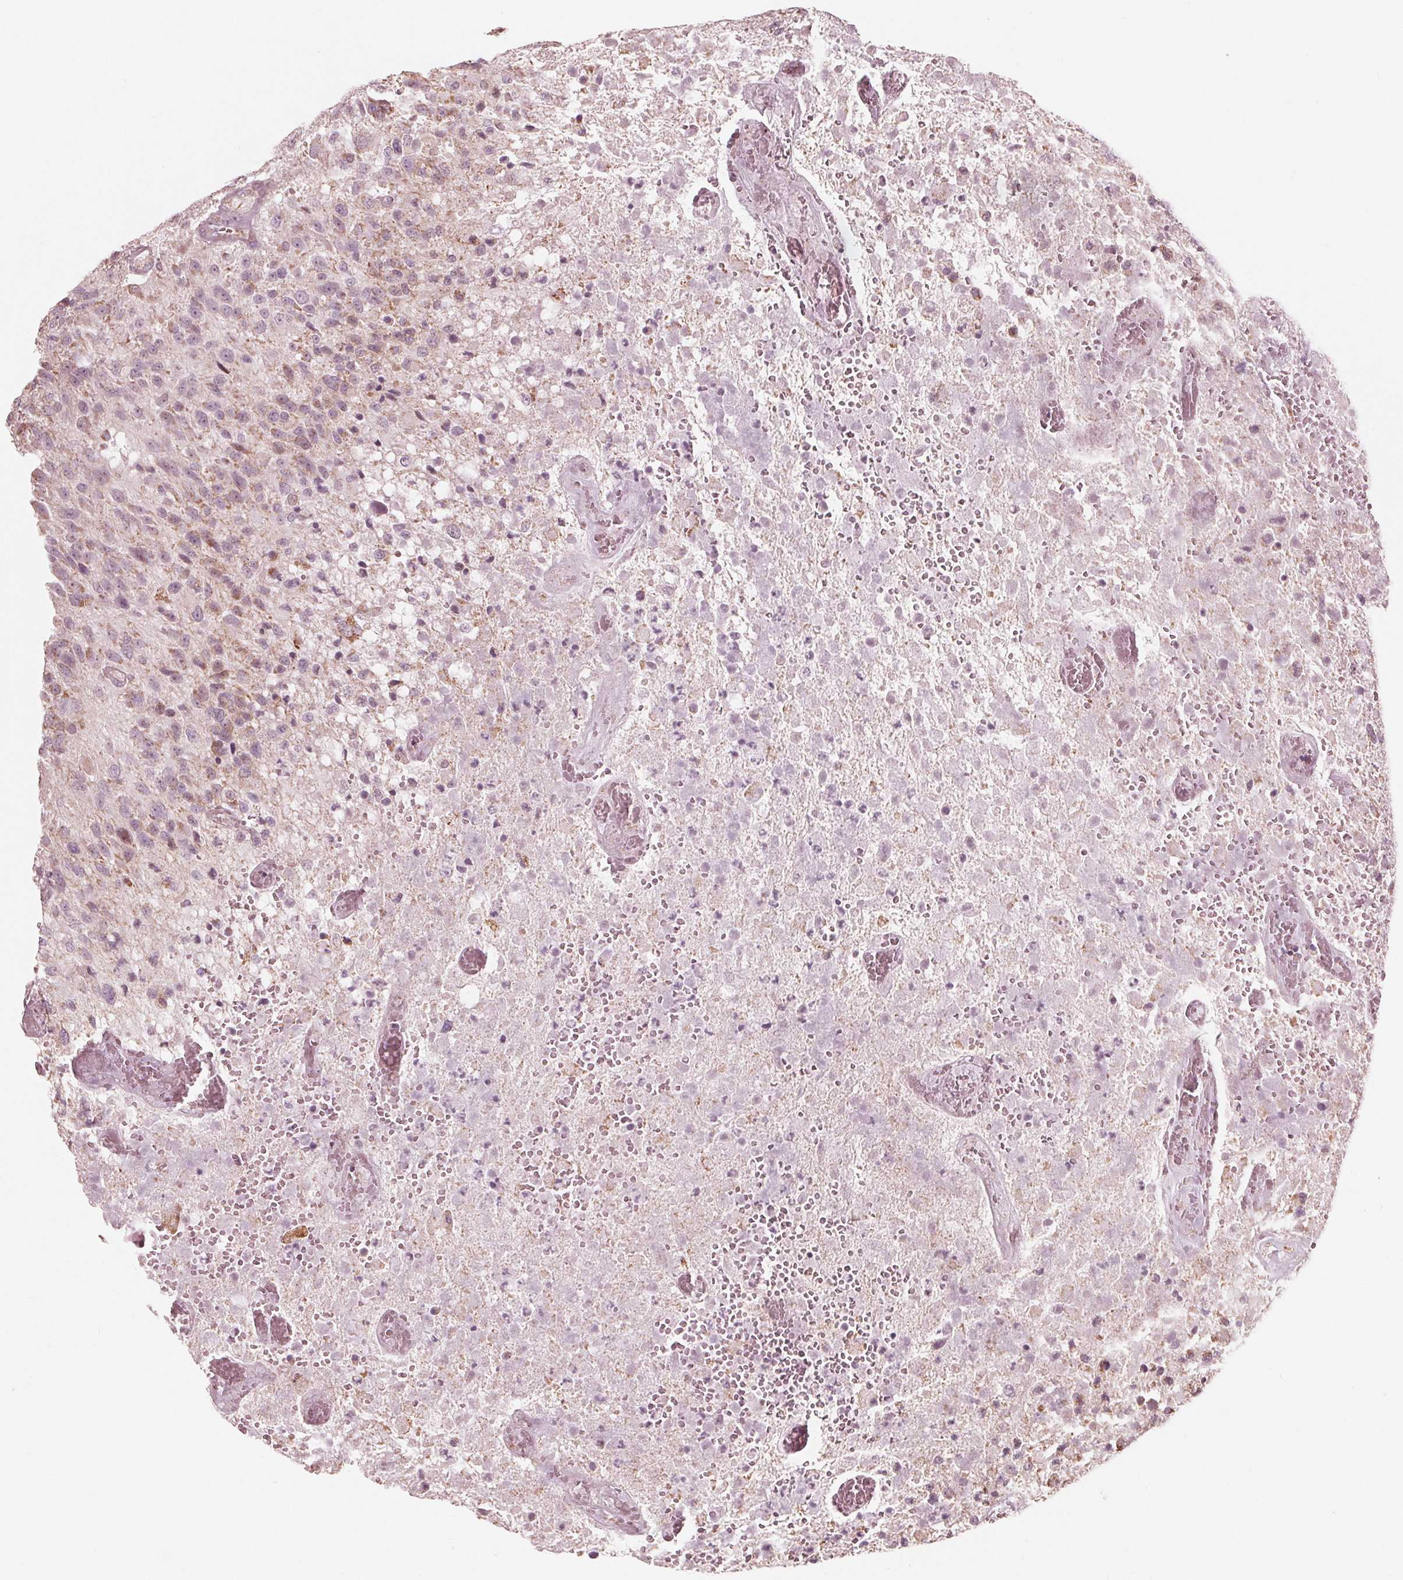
{"staining": {"intensity": "weak", "quantity": "<25%", "location": "cytoplasmic/membranous"}, "tissue": "glioma", "cell_type": "Tumor cells", "image_type": "cancer", "snomed": [{"axis": "morphology", "description": "Glioma, malignant, Low grade"}, {"axis": "topography", "description": "Brain"}], "caption": "There is no significant positivity in tumor cells of glioma.", "gene": "DCAF4L2", "patient": {"sex": "male", "age": 66}}